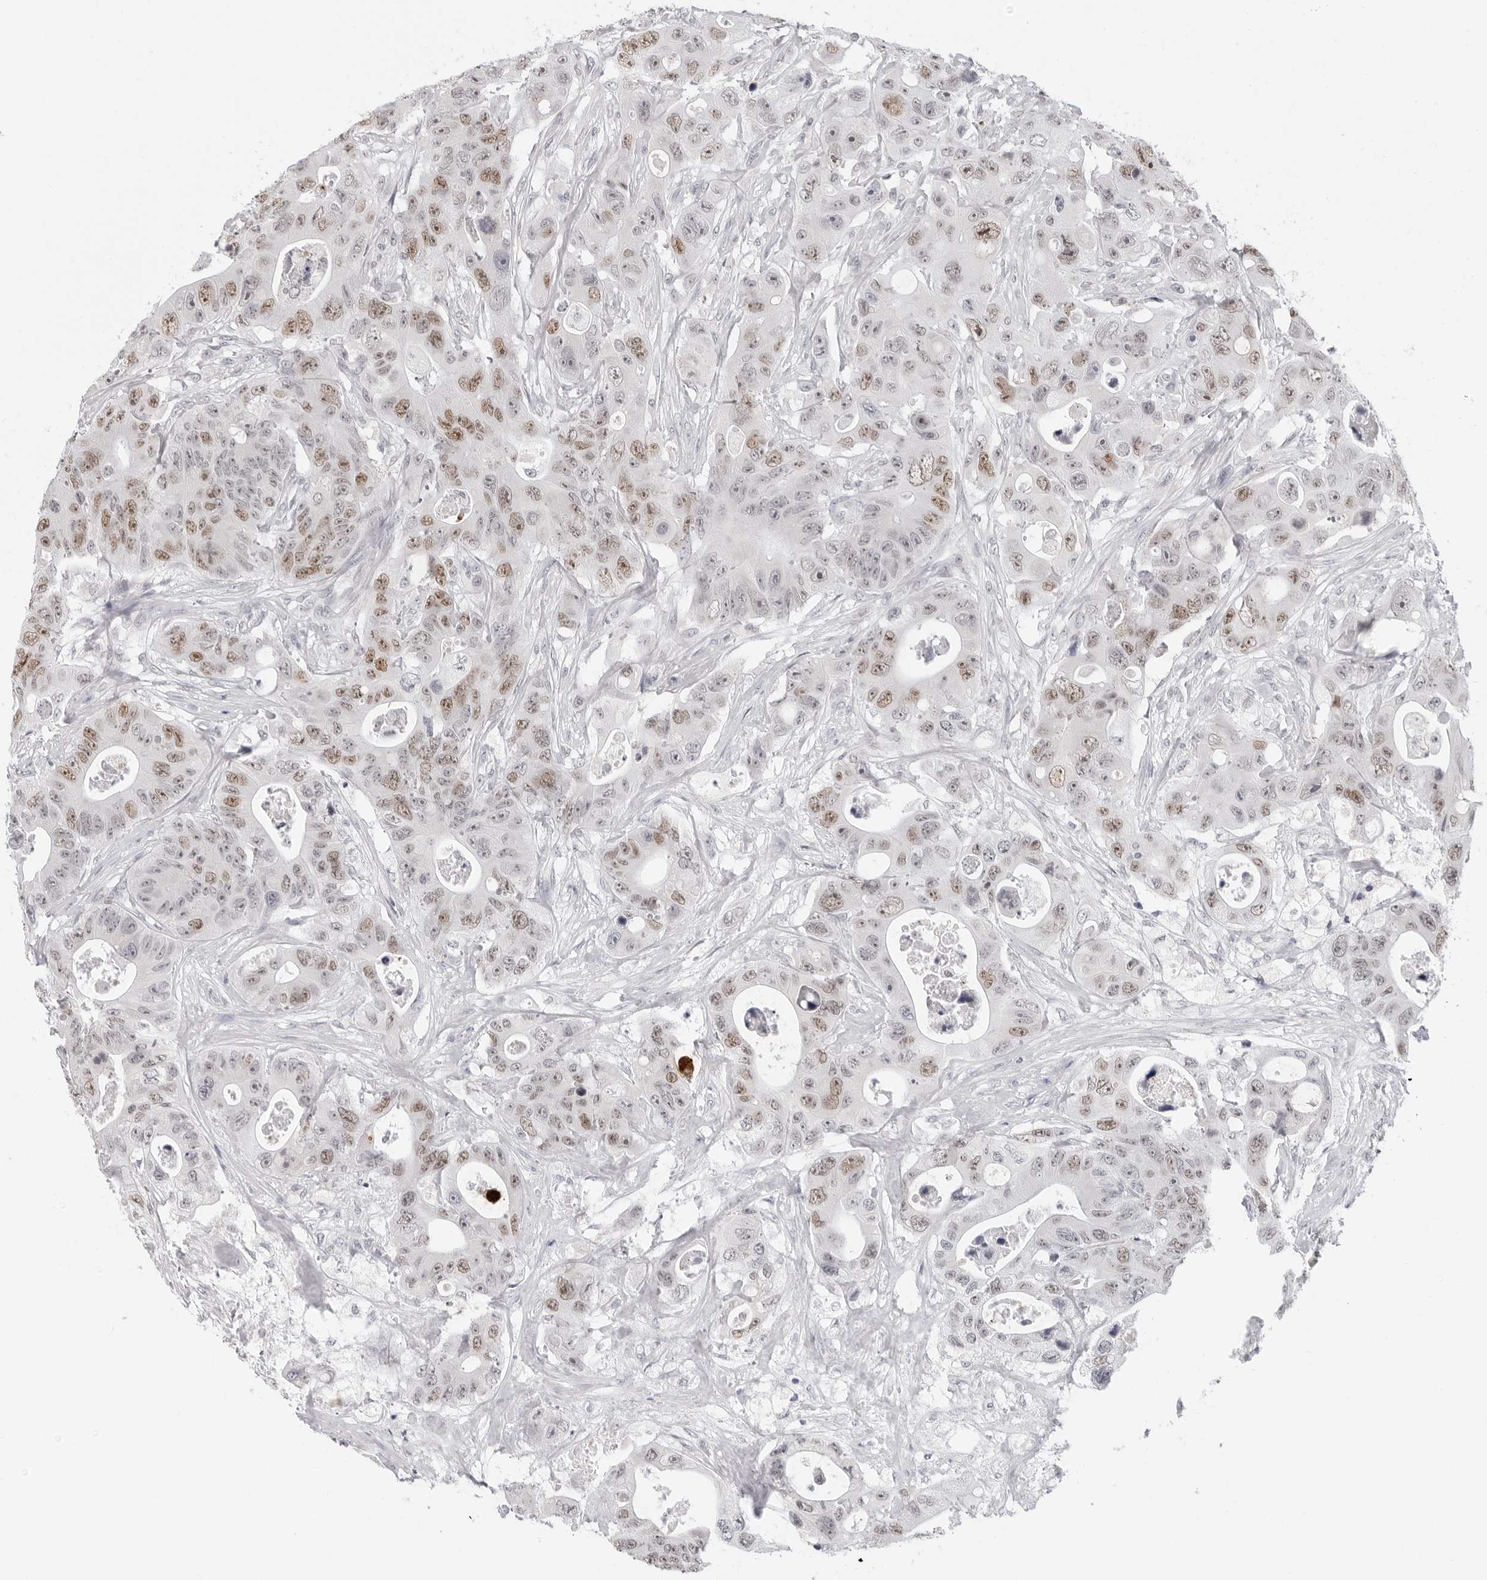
{"staining": {"intensity": "moderate", "quantity": "25%-75%", "location": "nuclear"}, "tissue": "colorectal cancer", "cell_type": "Tumor cells", "image_type": "cancer", "snomed": [{"axis": "morphology", "description": "Adenocarcinoma, NOS"}, {"axis": "topography", "description": "Colon"}], "caption": "Tumor cells show medium levels of moderate nuclear expression in about 25%-75% of cells in adenocarcinoma (colorectal).", "gene": "MSH6", "patient": {"sex": "female", "age": 46}}